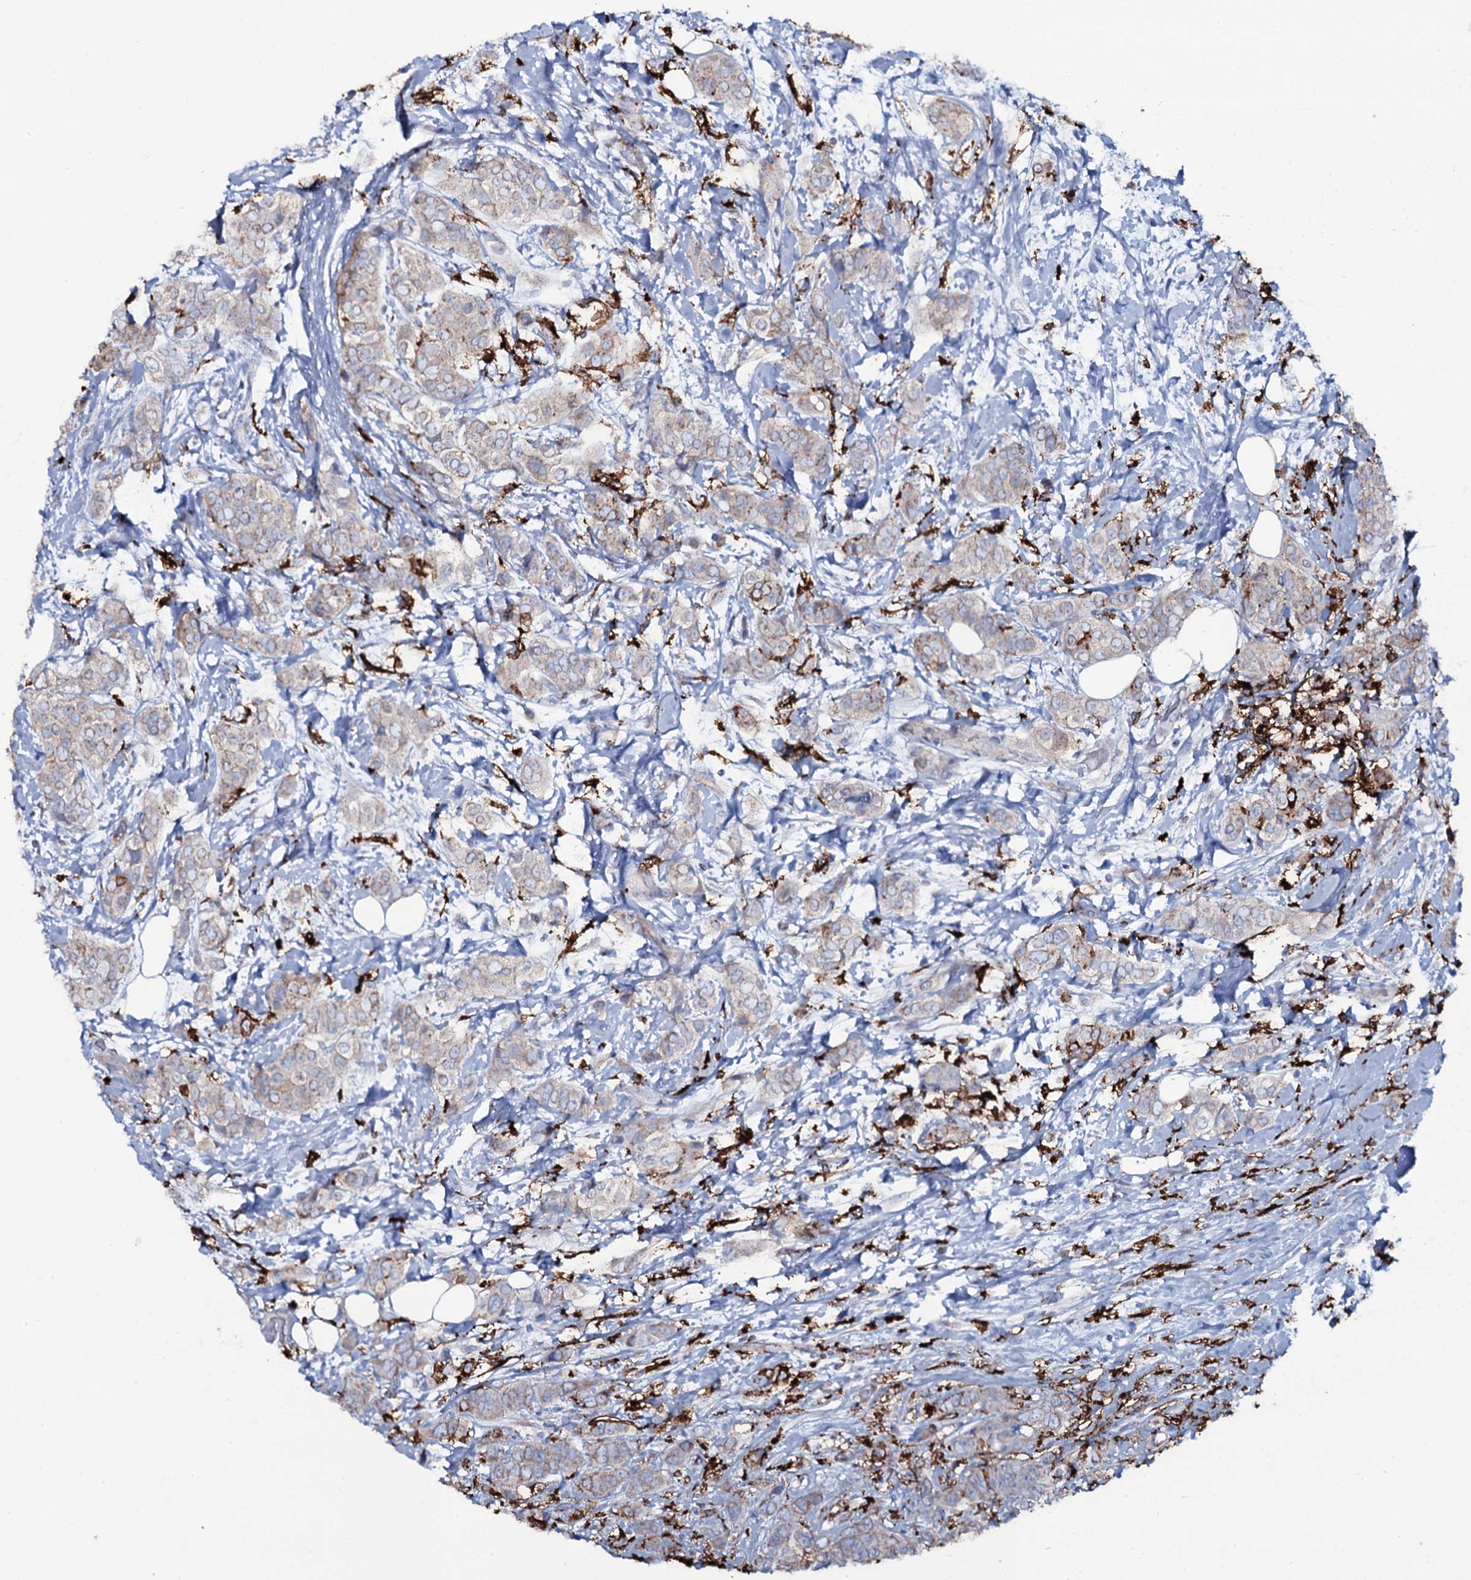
{"staining": {"intensity": "weak", "quantity": "25%-75%", "location": "cytoplasmic/membranous"}, "tissue": "breast cancer", "cell_type": "Tumor cells", "image_type": "cancer", "snomed": [{"axis": "morphology", "description": "Lobular carcinoma"}, {"axis": "topography", "description": "Breast"}], "caption": "Breast cancer (lobular carcinoma) was stained to show a protein in brown. There is low levels of weak cytoplasmic/membranous expression in approximately 25%-75% of tumor cells. The protein of interest is stained brown, and the nuclei are stained in blue (DAB IHC with brightfield microscopy, high magnification).", "gene": "OSBPL2", "patient": {"sex": "female", "age": 51}}